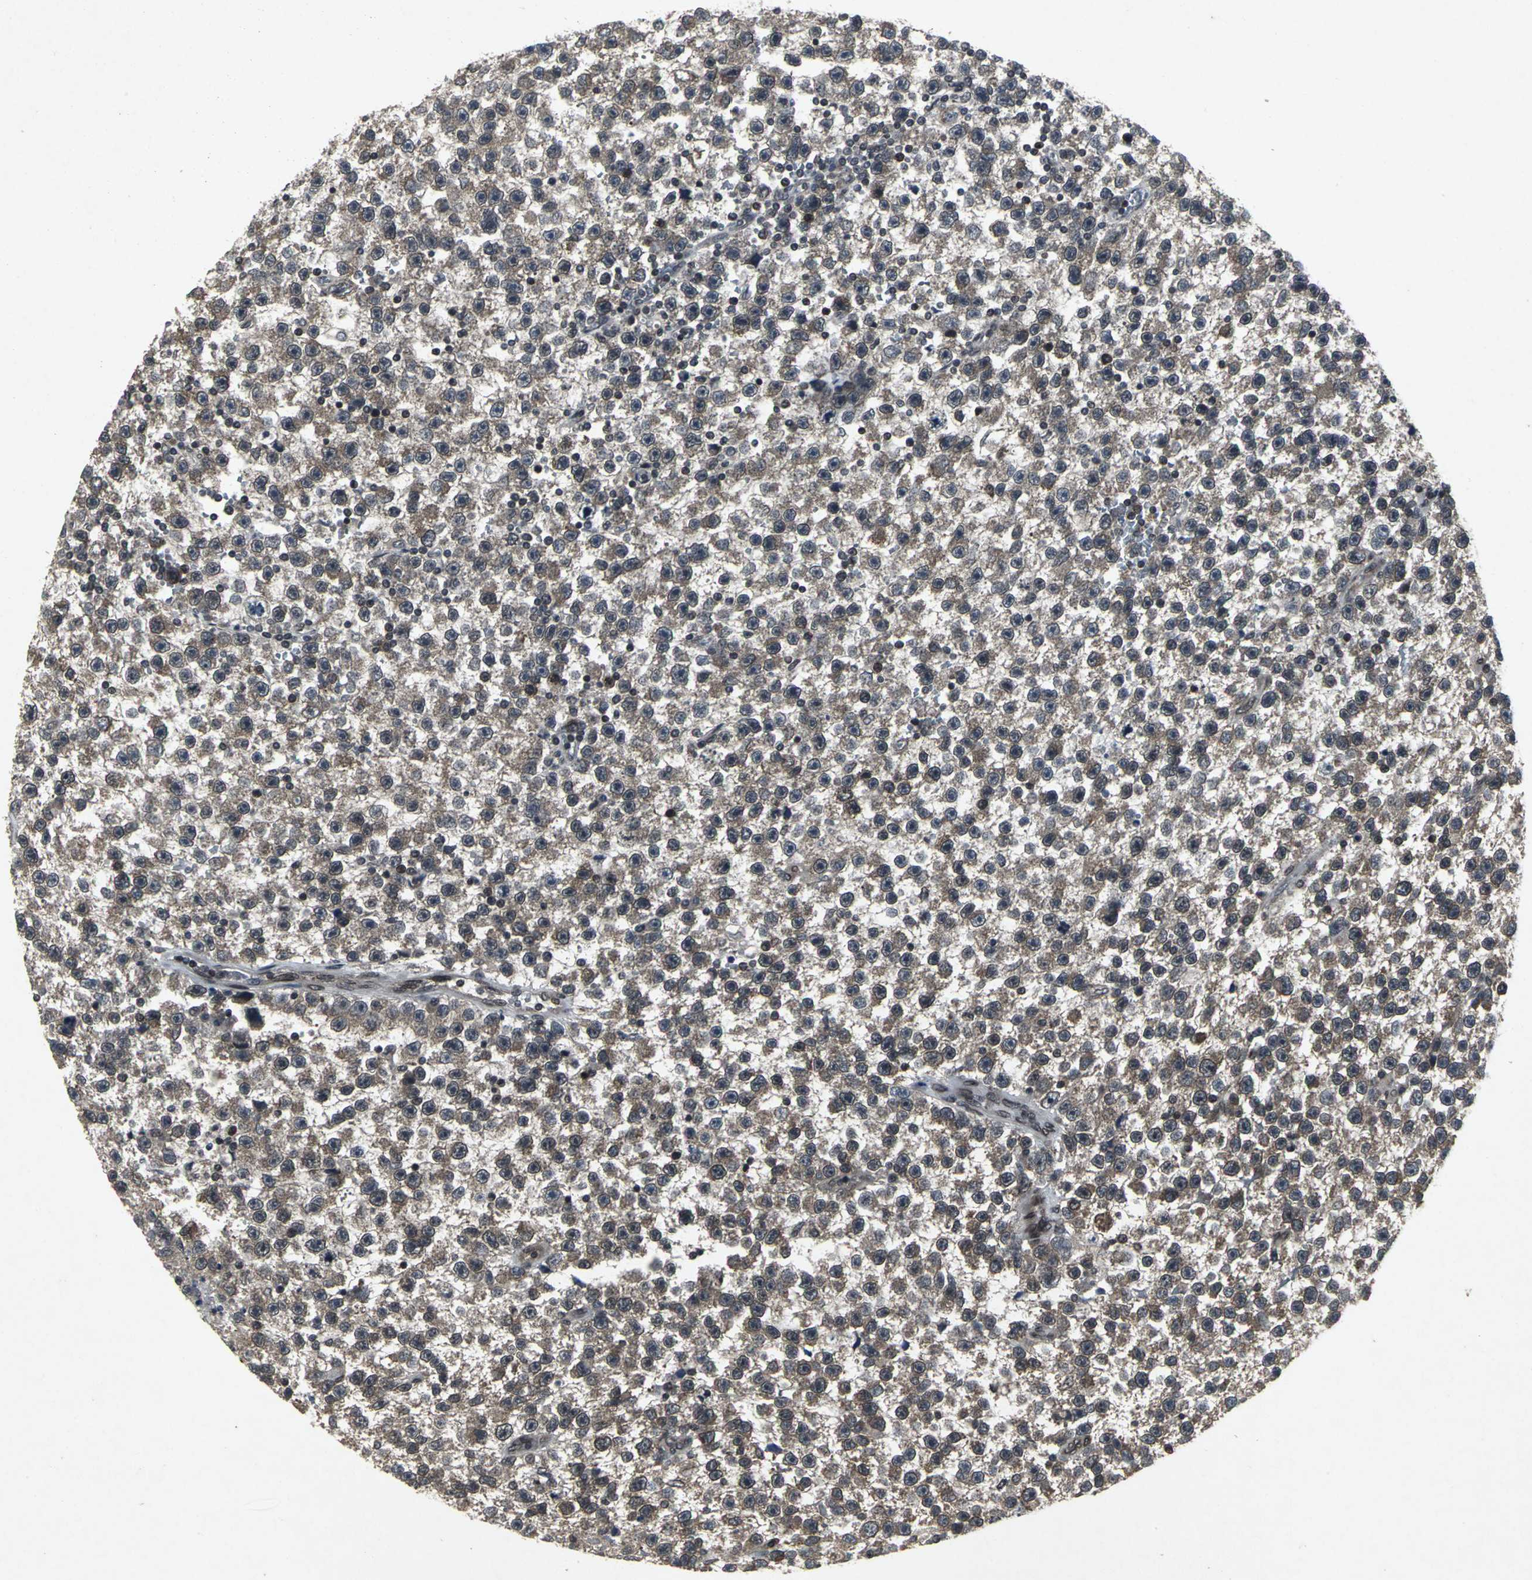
{"staining": {"intensity": "moderate", "quantity": ">75%", "location": "cytoplasmic/membranous"}, "tissue": "testis cancer", "cell_type": "Tumor cells", "image_type": "cancer", "snomed": [{"axis": "morphology", "description": "Seminoma, NOS"}, {"axis": "topography", "description": "Testis"}], "caption": "There is medium levels of moderate cytoplasmic/membranous expression in tumor cells of testis cancer, as demonstrated by immunohistochemical staining (brown color).", "gene": "SH2B3", "patient": {"sex": "male", "age": 33}}